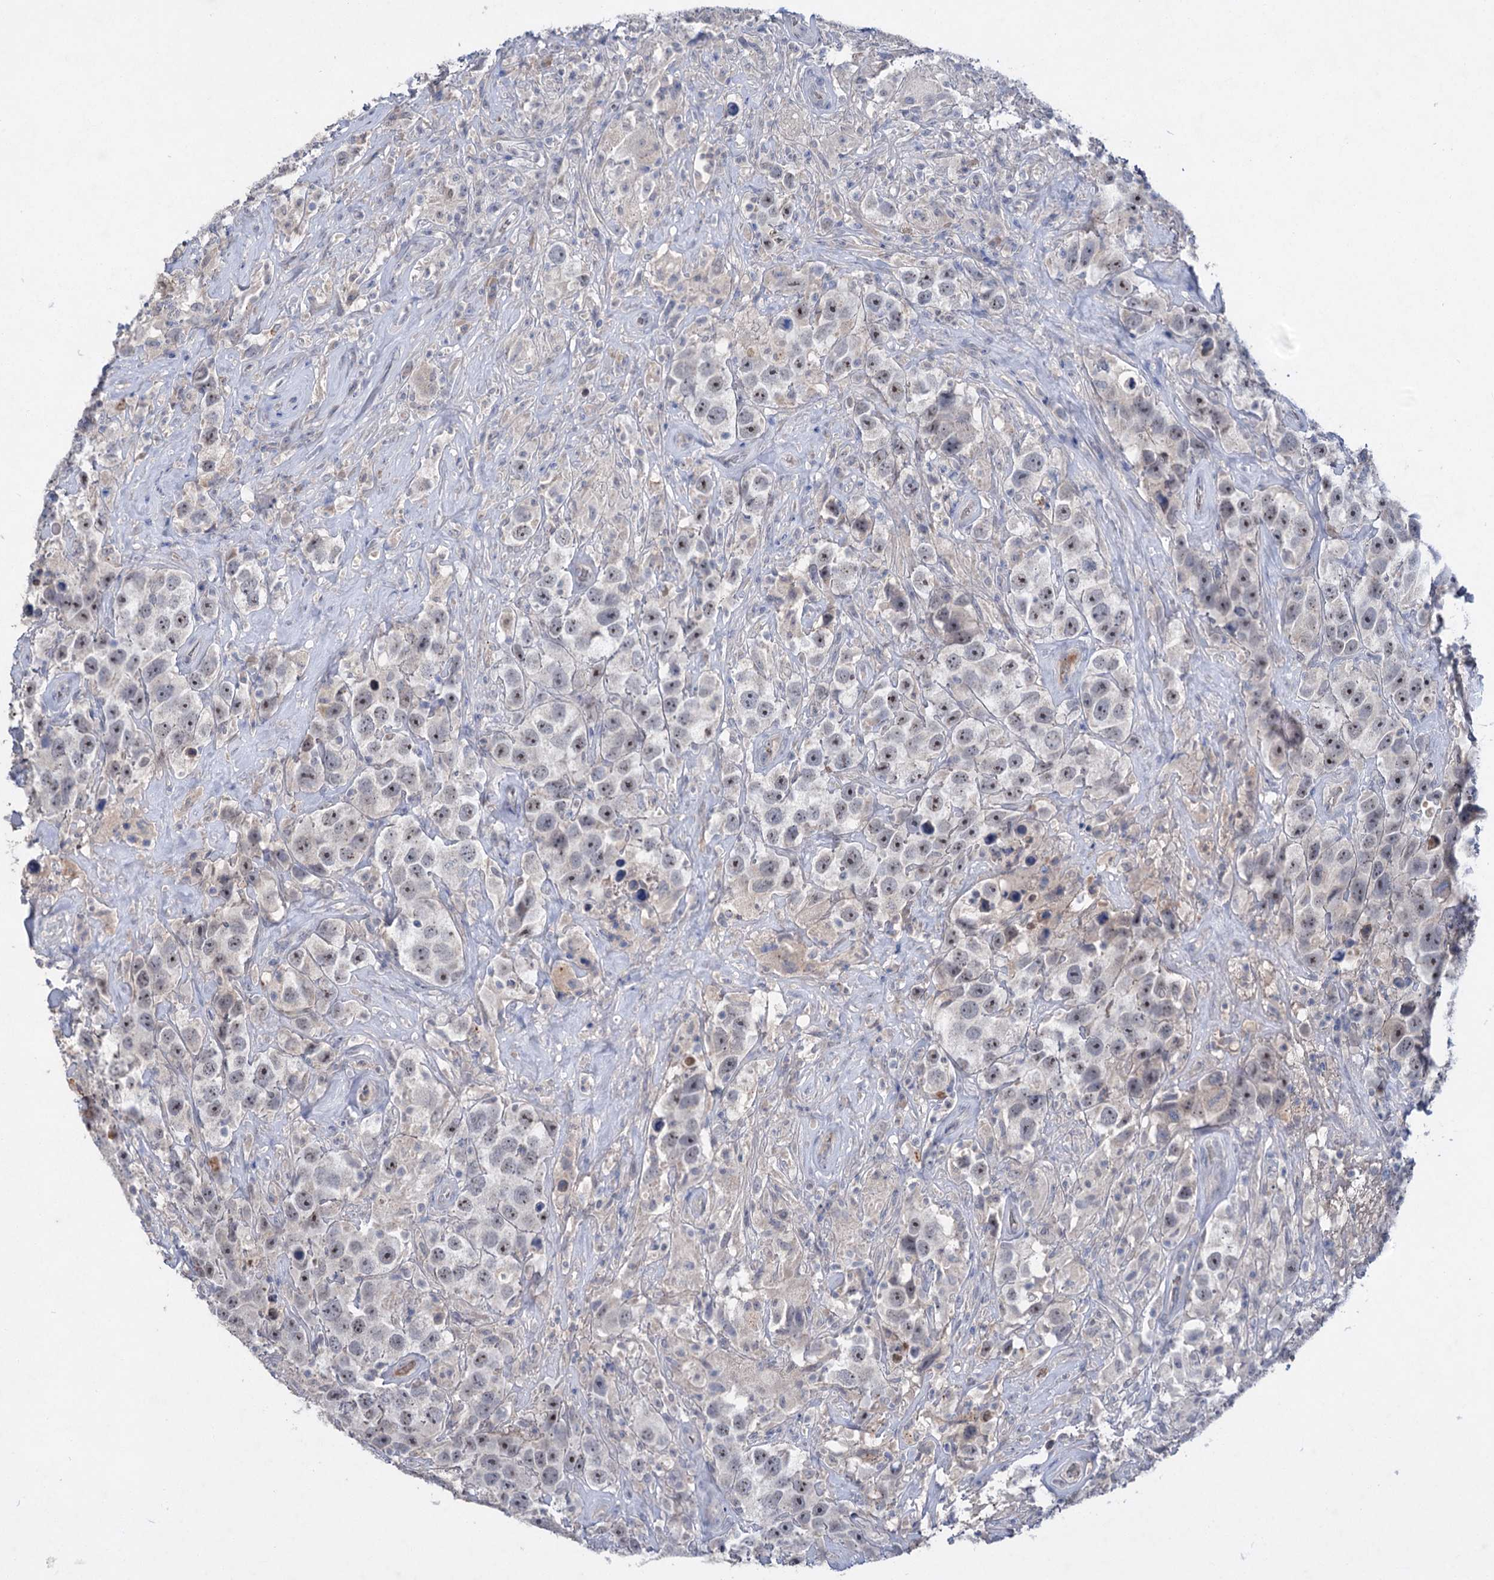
{"staining": {"intensity": "weak", "quantity": "25%-75%", "location": "nuclear"}, "tissue": "testis cancer", "cell_type": "Tumor cells", "image_type": "cancer", "snomed": [{"axis": "morphology", "description": "Seminoma, NOS"}, {"axis": "topography", "description": "Testis"}], "caption": "Protein analysis of testis cancer tissue displays weak nuclear staining in approximately 25%-75% of tumor cells.", "gene": "ATP4A", "patient": {"sex": "male", "age": 49}}